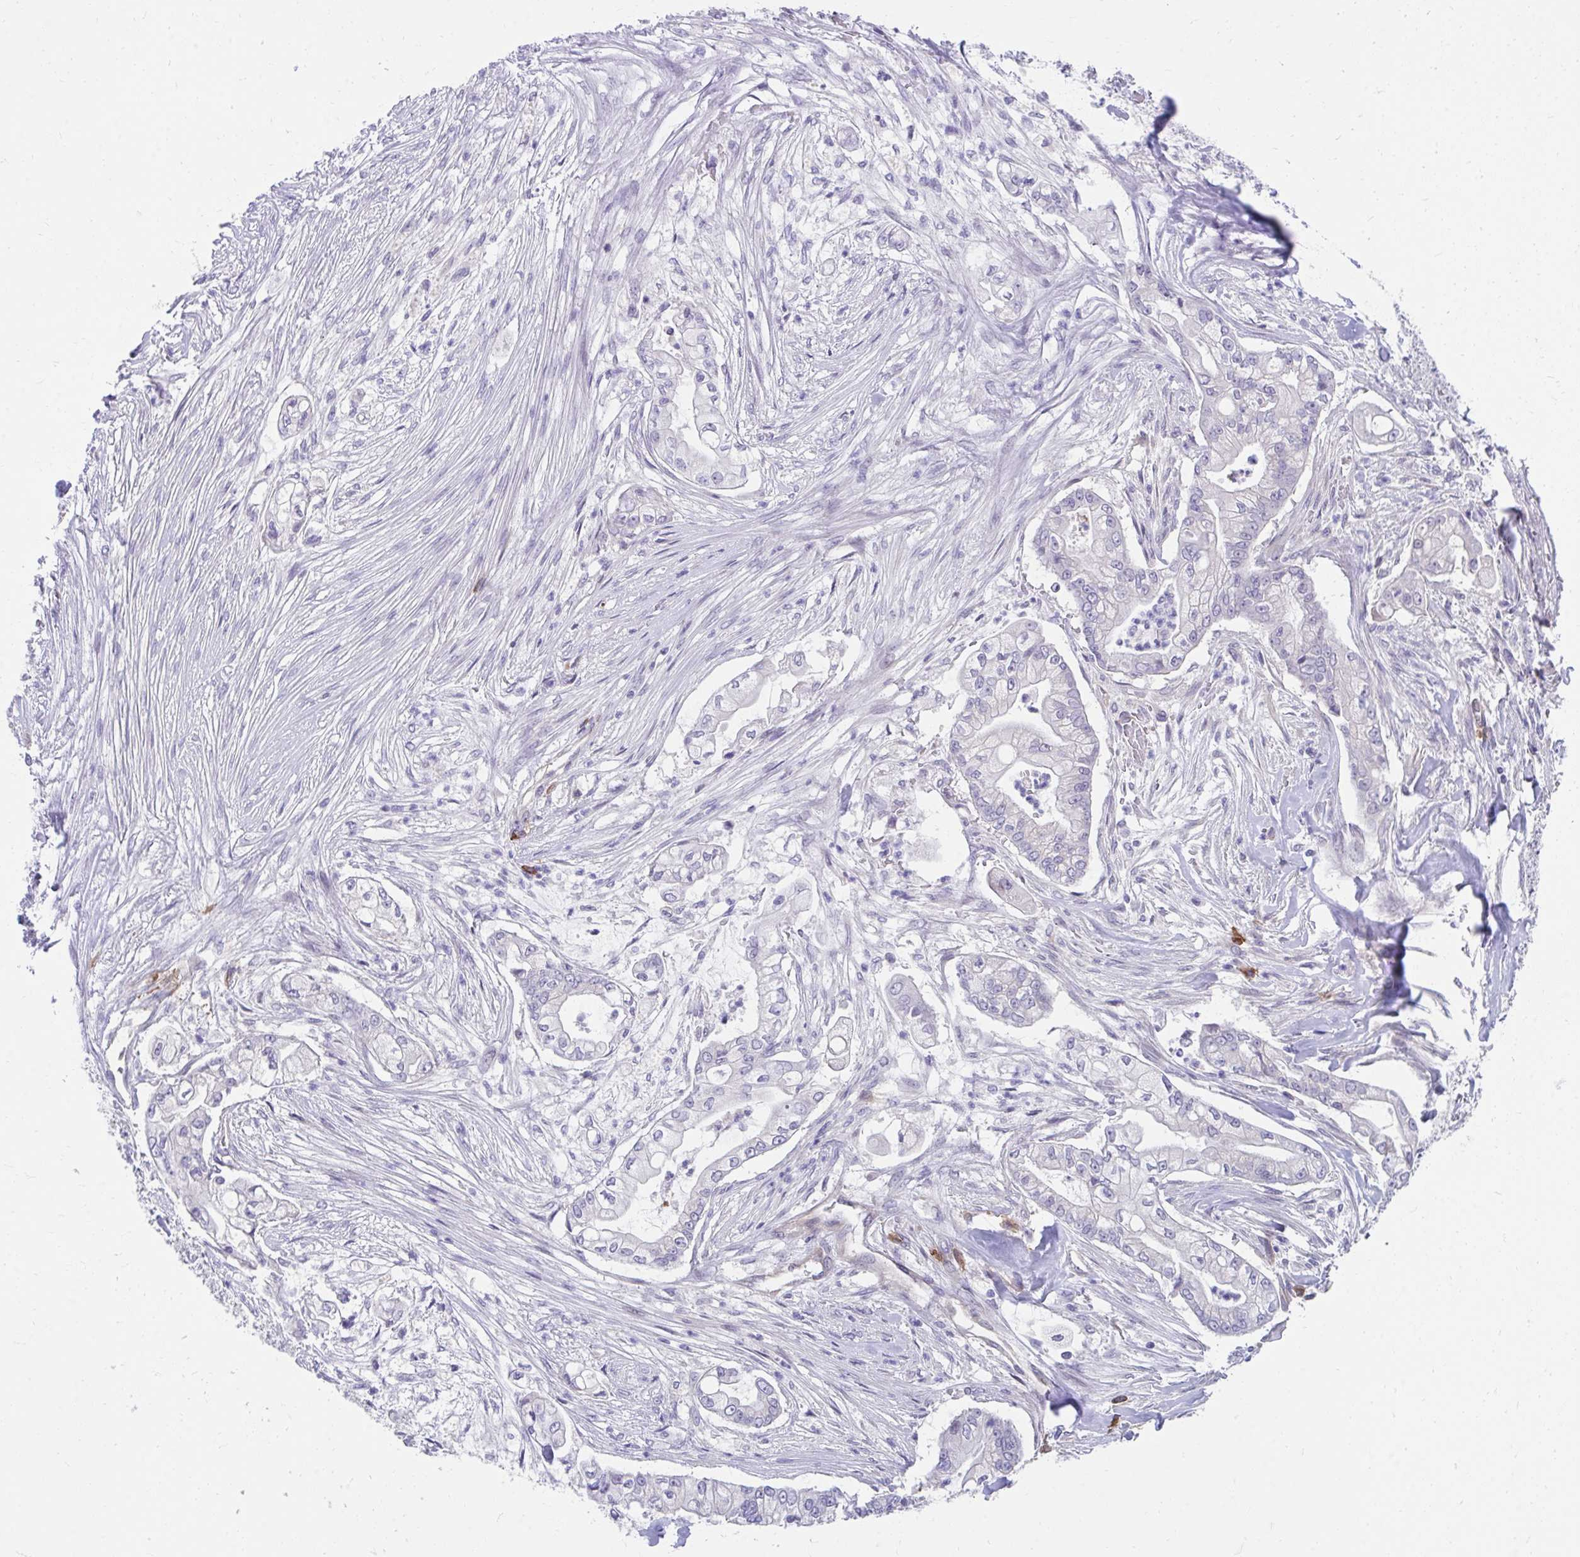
{"staining": {"intensity": "negative", "quantity": "none", "location": "none"}, "tissue": "pancreatic cancer", "cell_type": "Tumor cells", "image_type": "cancer", "snomed": [{"axis": "morphology", "description": "Adenocarcinoma, NOS"}, {"axis": "topography", "description": "Pancreas"}], "caption": "This photomicrograph is of pancreatic cancer stained with immunohistochemistry to label a protein in brown with the nuclei are counter-stained blue. There is no staining in tumor cells. (DAB (3,3'-diaminobenzidine) immunohistochemistry, high magnification).", "gene": "SLAMF7", "patient": {"sex": "female", "age": 69}}